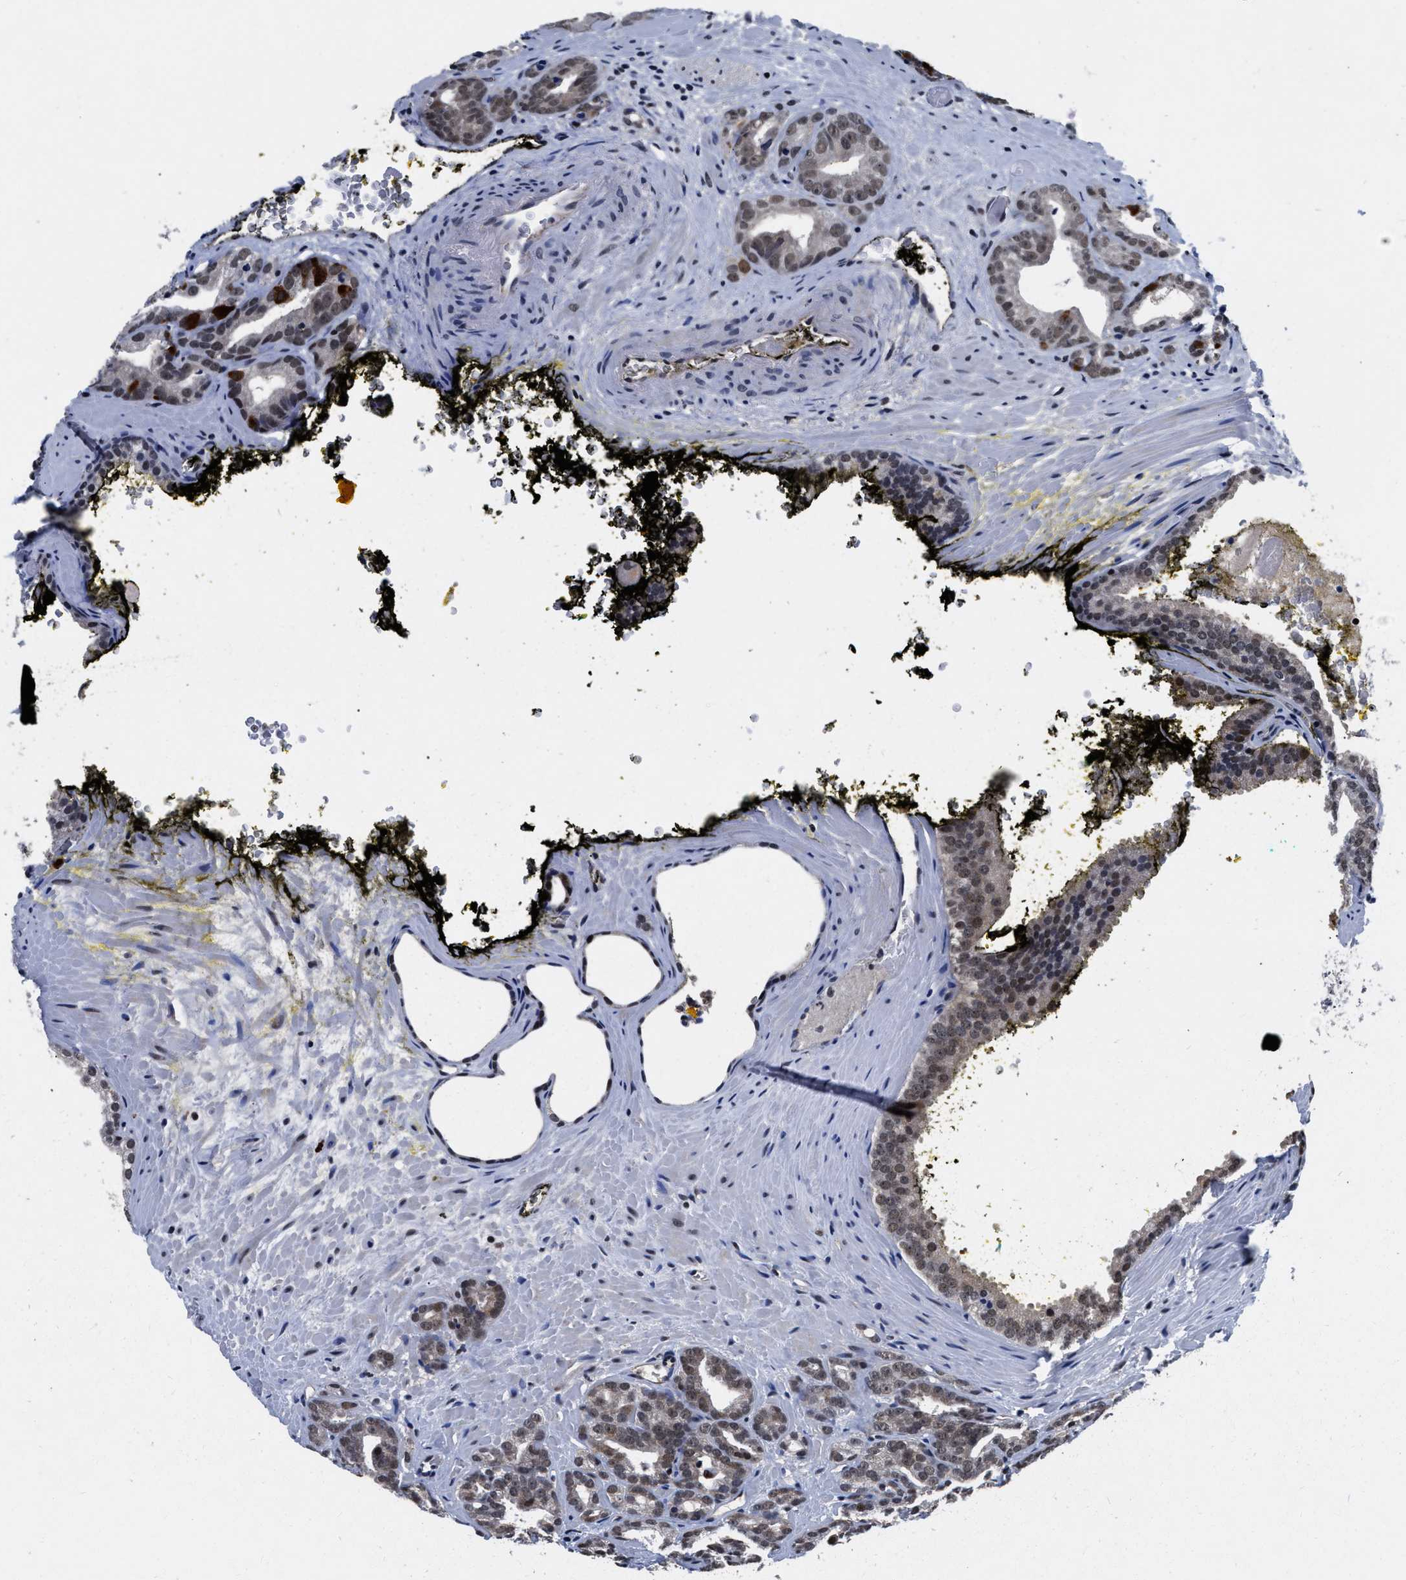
{"staining": {"intensity": "moderate", "quantity": "<25%", "location": "cytoplasmic/membranous,nuclear"}, "tissue": "prostate cancer", "cell_type": "Tumor cells", "image_type": "cancer", "snomed": [{"axis": "morphology", "description": "Adenocarcinoma, Low grade"}, {"axis": "topography", "description": "Prostate"}], "caption": "Immunohistochemistry image of human prostate cancer (low-grade adenocarcinoma) stained for a protein (brown), which demonstrates low levels of moderate cytoplasmic/membranous and nuclear expression in about <25% of tumor cells.", "gene": "CCNE1", "patient": {"sex": "male", "age": 63}}